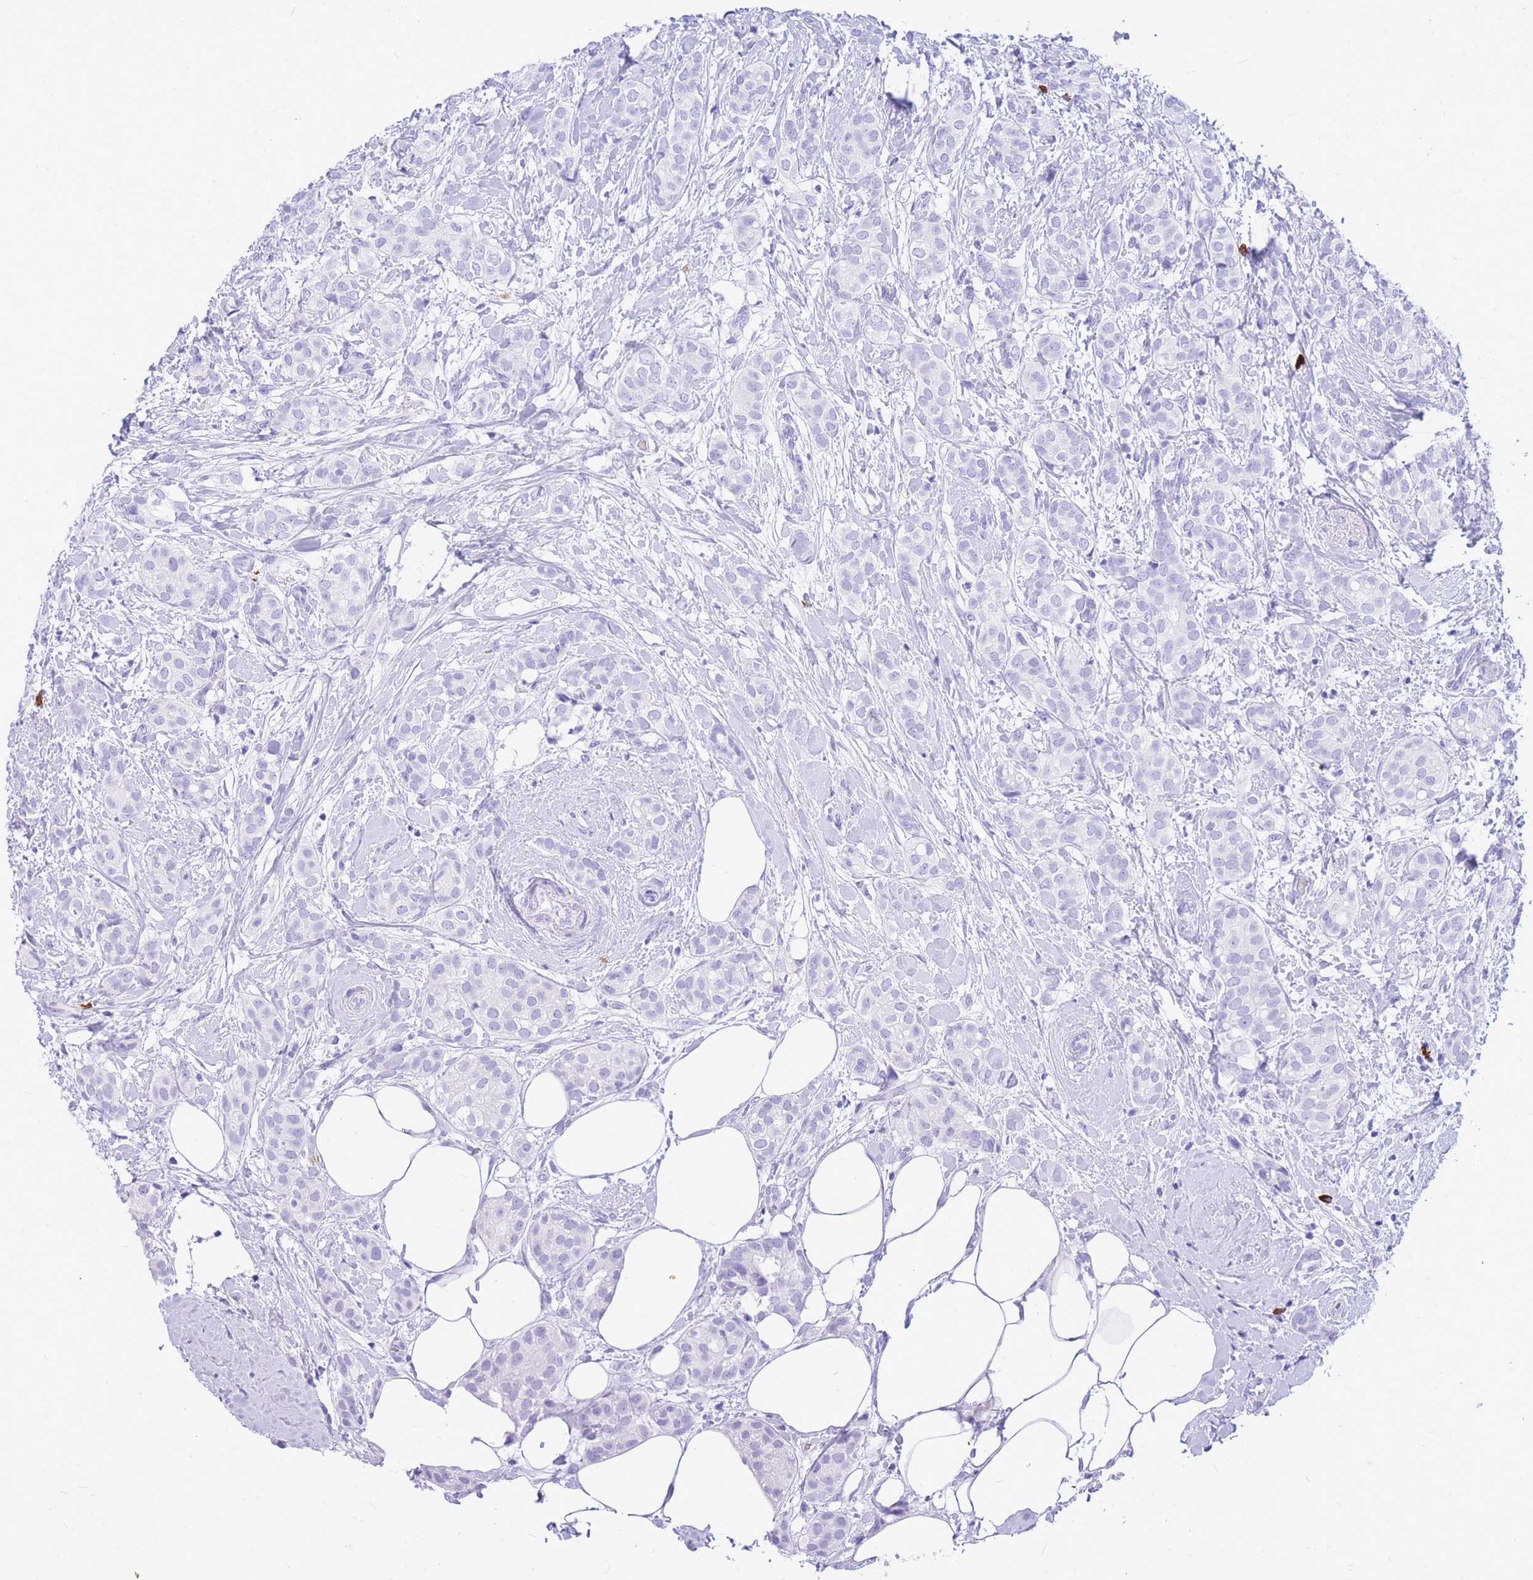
{"staining": {"intensity": "negative", "quantity": "none", "location": "none"}, "tissue": "breast cancer", "cell_type": "Tumor cells", "image_type": "cancer", "snomed": [{"axis": "morphology", "description": "Duct carcinoma"}, {"axis": "topography", "description": "Breast"}], "caption": "Immunohistochemistry histopathology image of invasive ductal carcinoma (breast) stained for a protein (brown), which reveals no positivity in tumor cells.", "gene": "HERC1", "patient": {"sex": "female", "age": 73}}